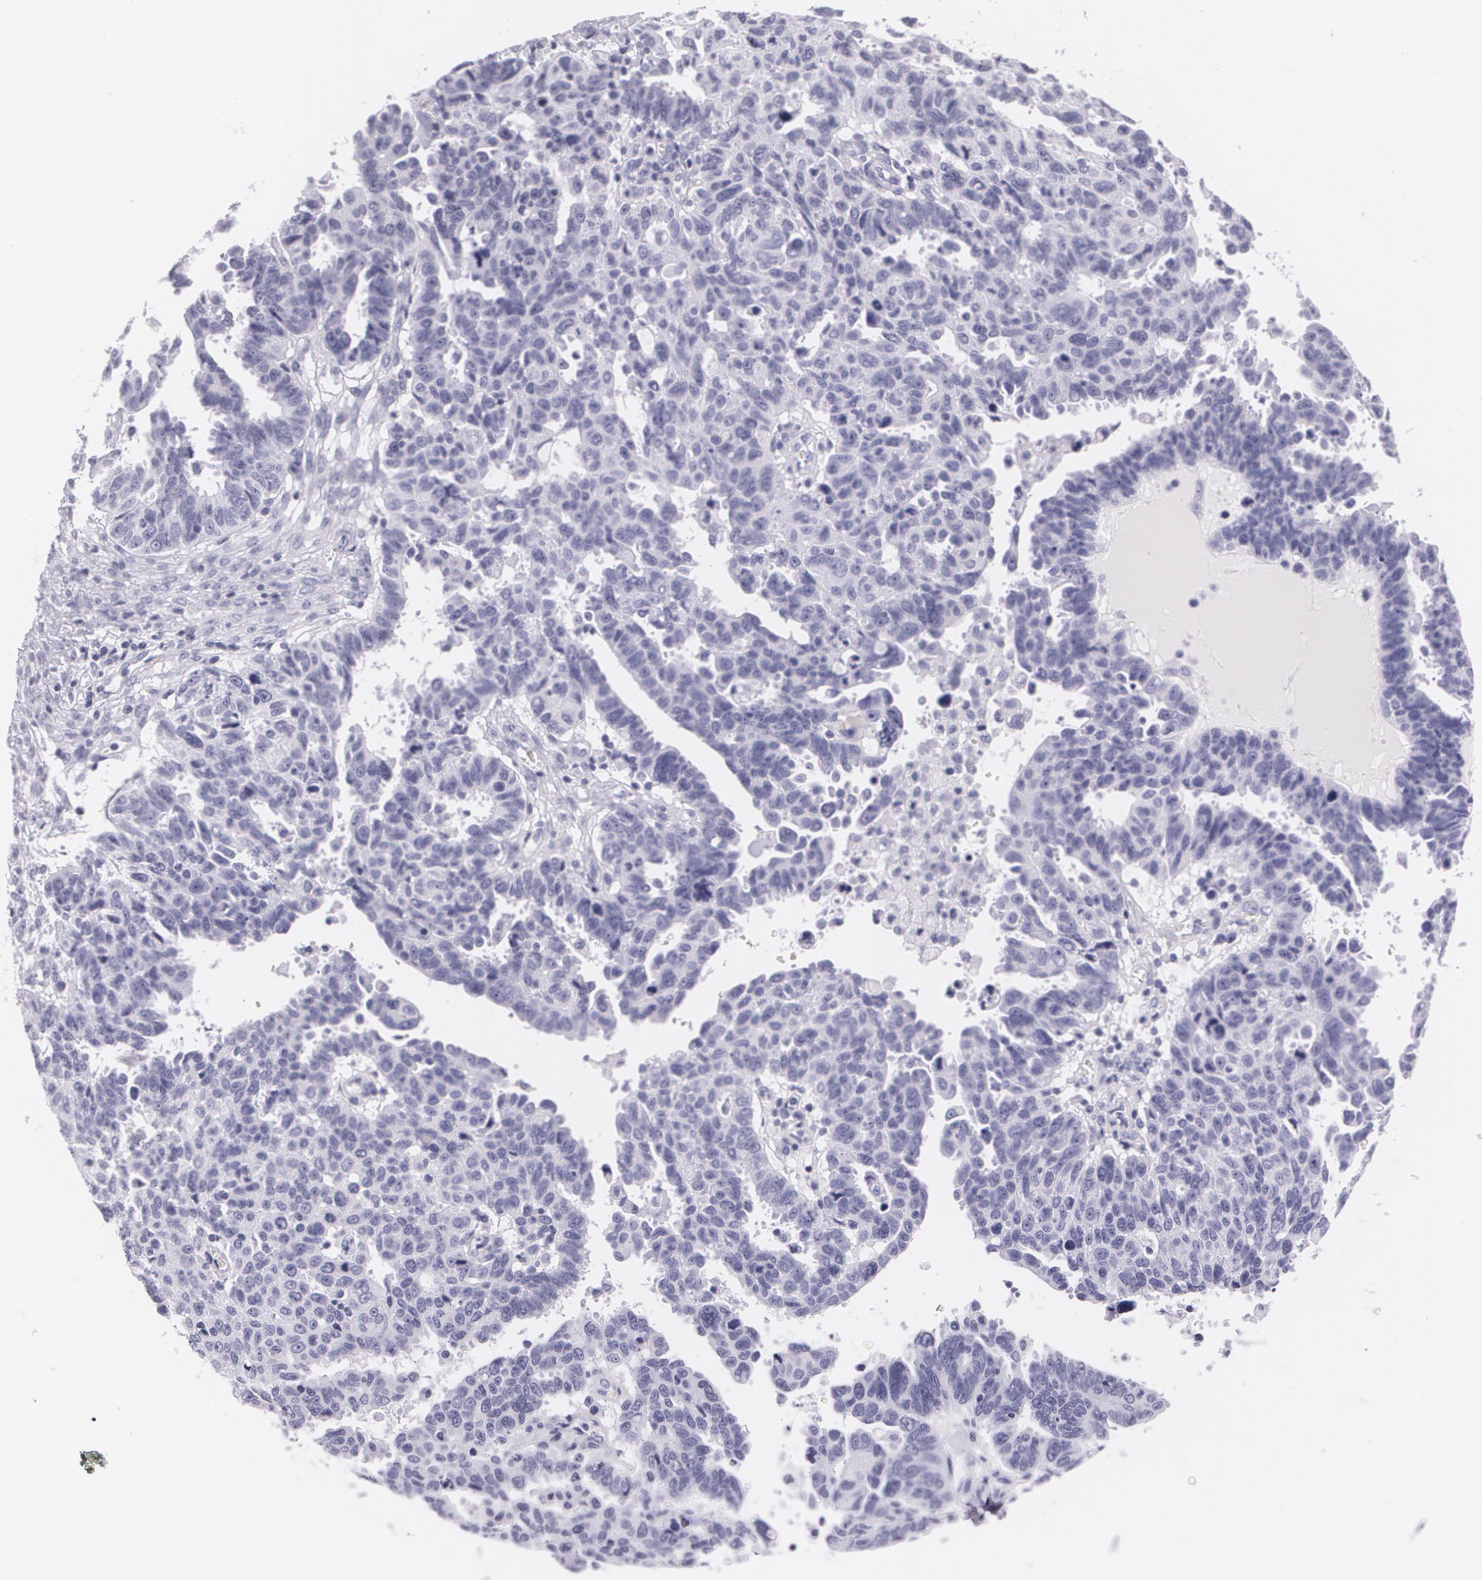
{"staining": {"intensity": "negative", "quantity": "none", "location": "none"}, "tissue": "ovarian cancer", "cell_type": "Tumor cells", "image_type": "cancer", "snomed": [{"axis": "morphology", "description": "Carcinoma, endometroid"}, {"axis": "morphology", "description": "Cystadenocarcinoma, serous, NOS"}, {"axis": "topography", "description": "Ovary"}], "caption": "This histopathology image is of ovarian cancer (endometroid carcinoma) stained with immunohistochemistry (IHC) to label a protein in brown with the nuclei are counter-stained blue. There is no staining in tumor cells.", "gene": "DLG4", "patient": {"sex": "female", "age": 45}}